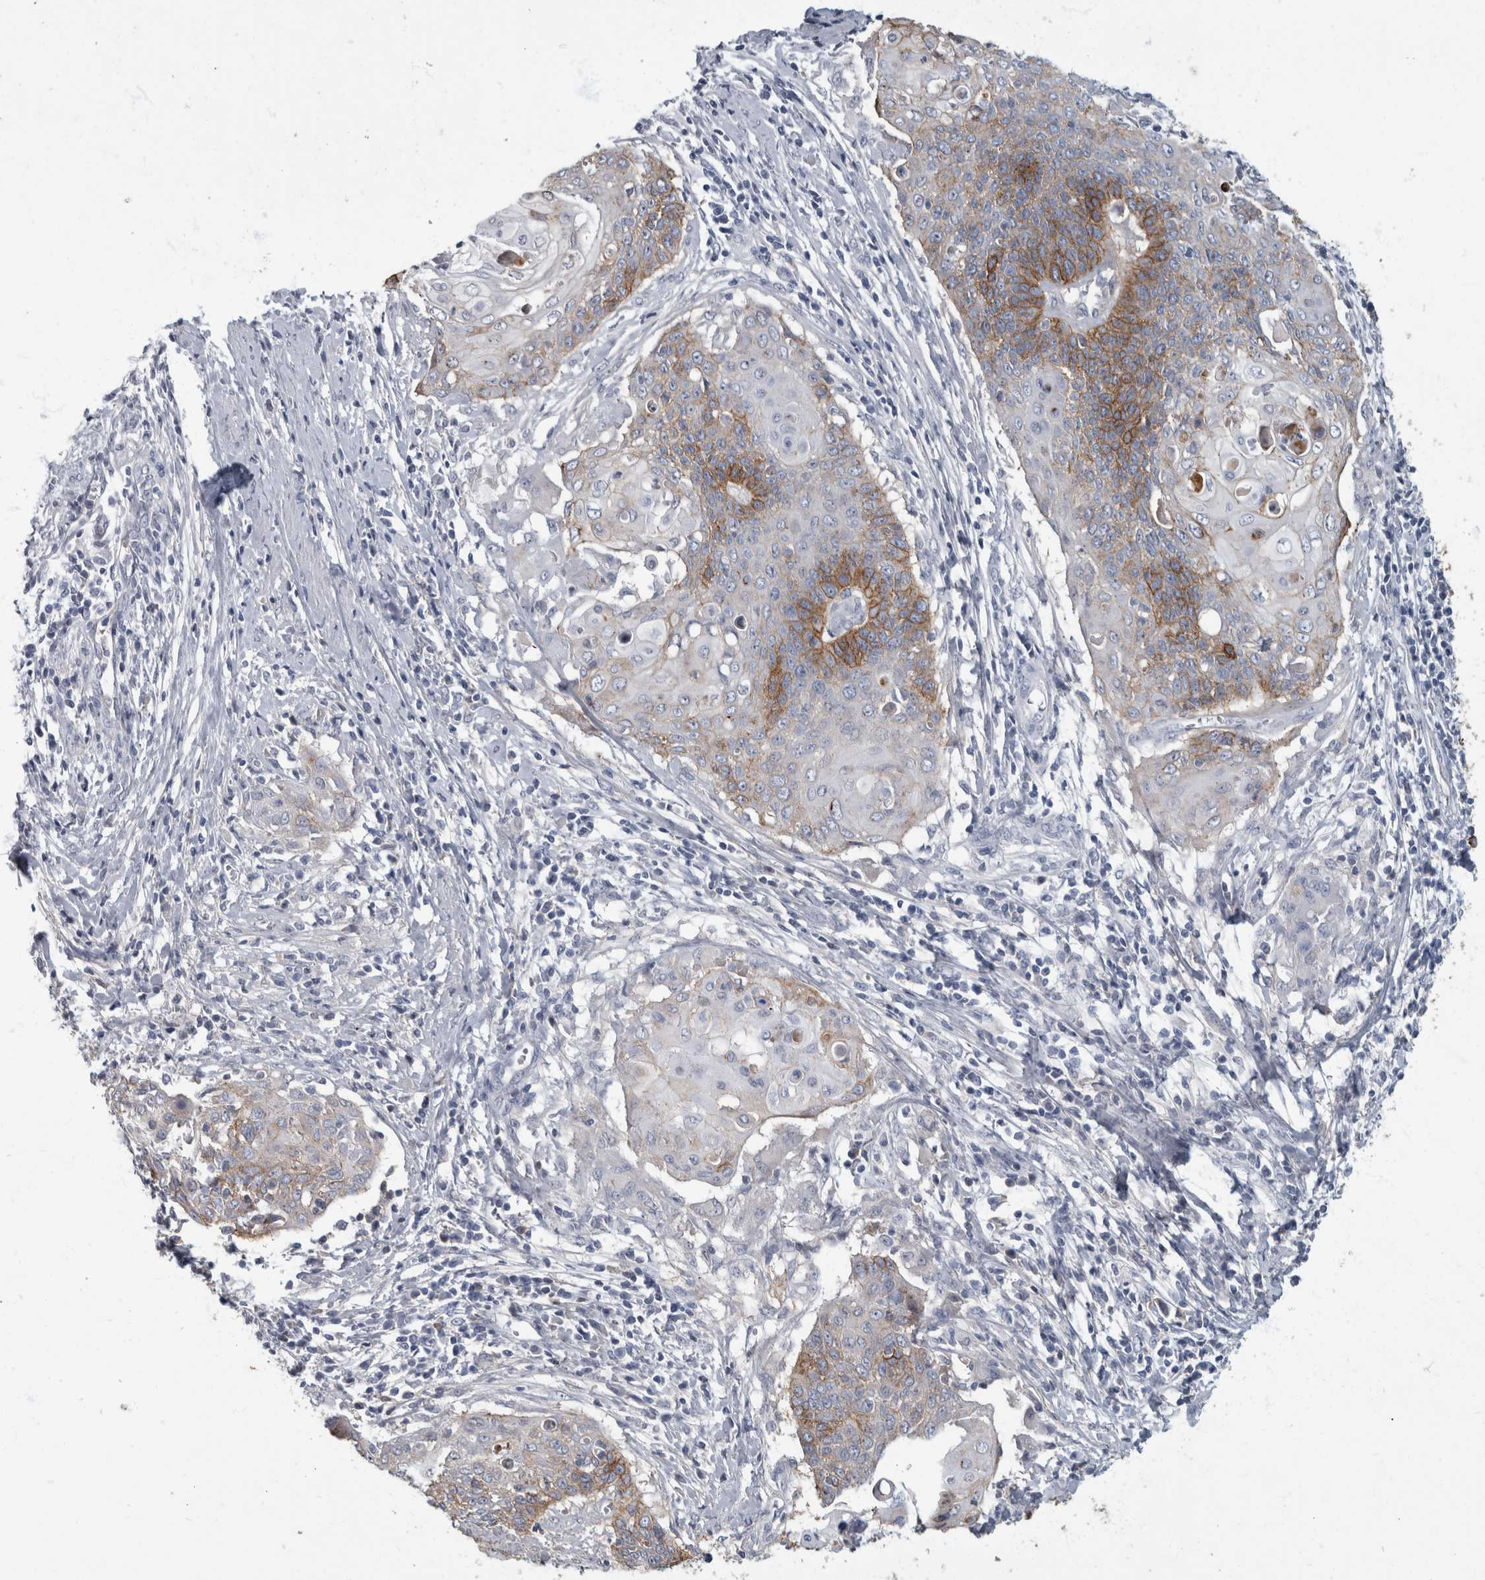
{"staining": {"intensity": "moderate", "quantity": "25%-75%", "location": "cytoplasmic/membranous"}, "tissue": "cervical cancer", "cell_type": "Tumor cells", "image_type": "cancer", "snomed": [{"axis": "morphology", "description": "Squamous cell carcinoma, NOS"}, {"axis": "topography", "description": "Cervix"}], "caption": "This histopathology image exhibits immunohistochemistry staining of human cervical squamous cell carcinoma, with medium moderate cytoplasmic/membranous expression in approximately 25%-75% of tumor cells.", "gene": "DSG2", "patient": {"sex": "female", "age": 39}}